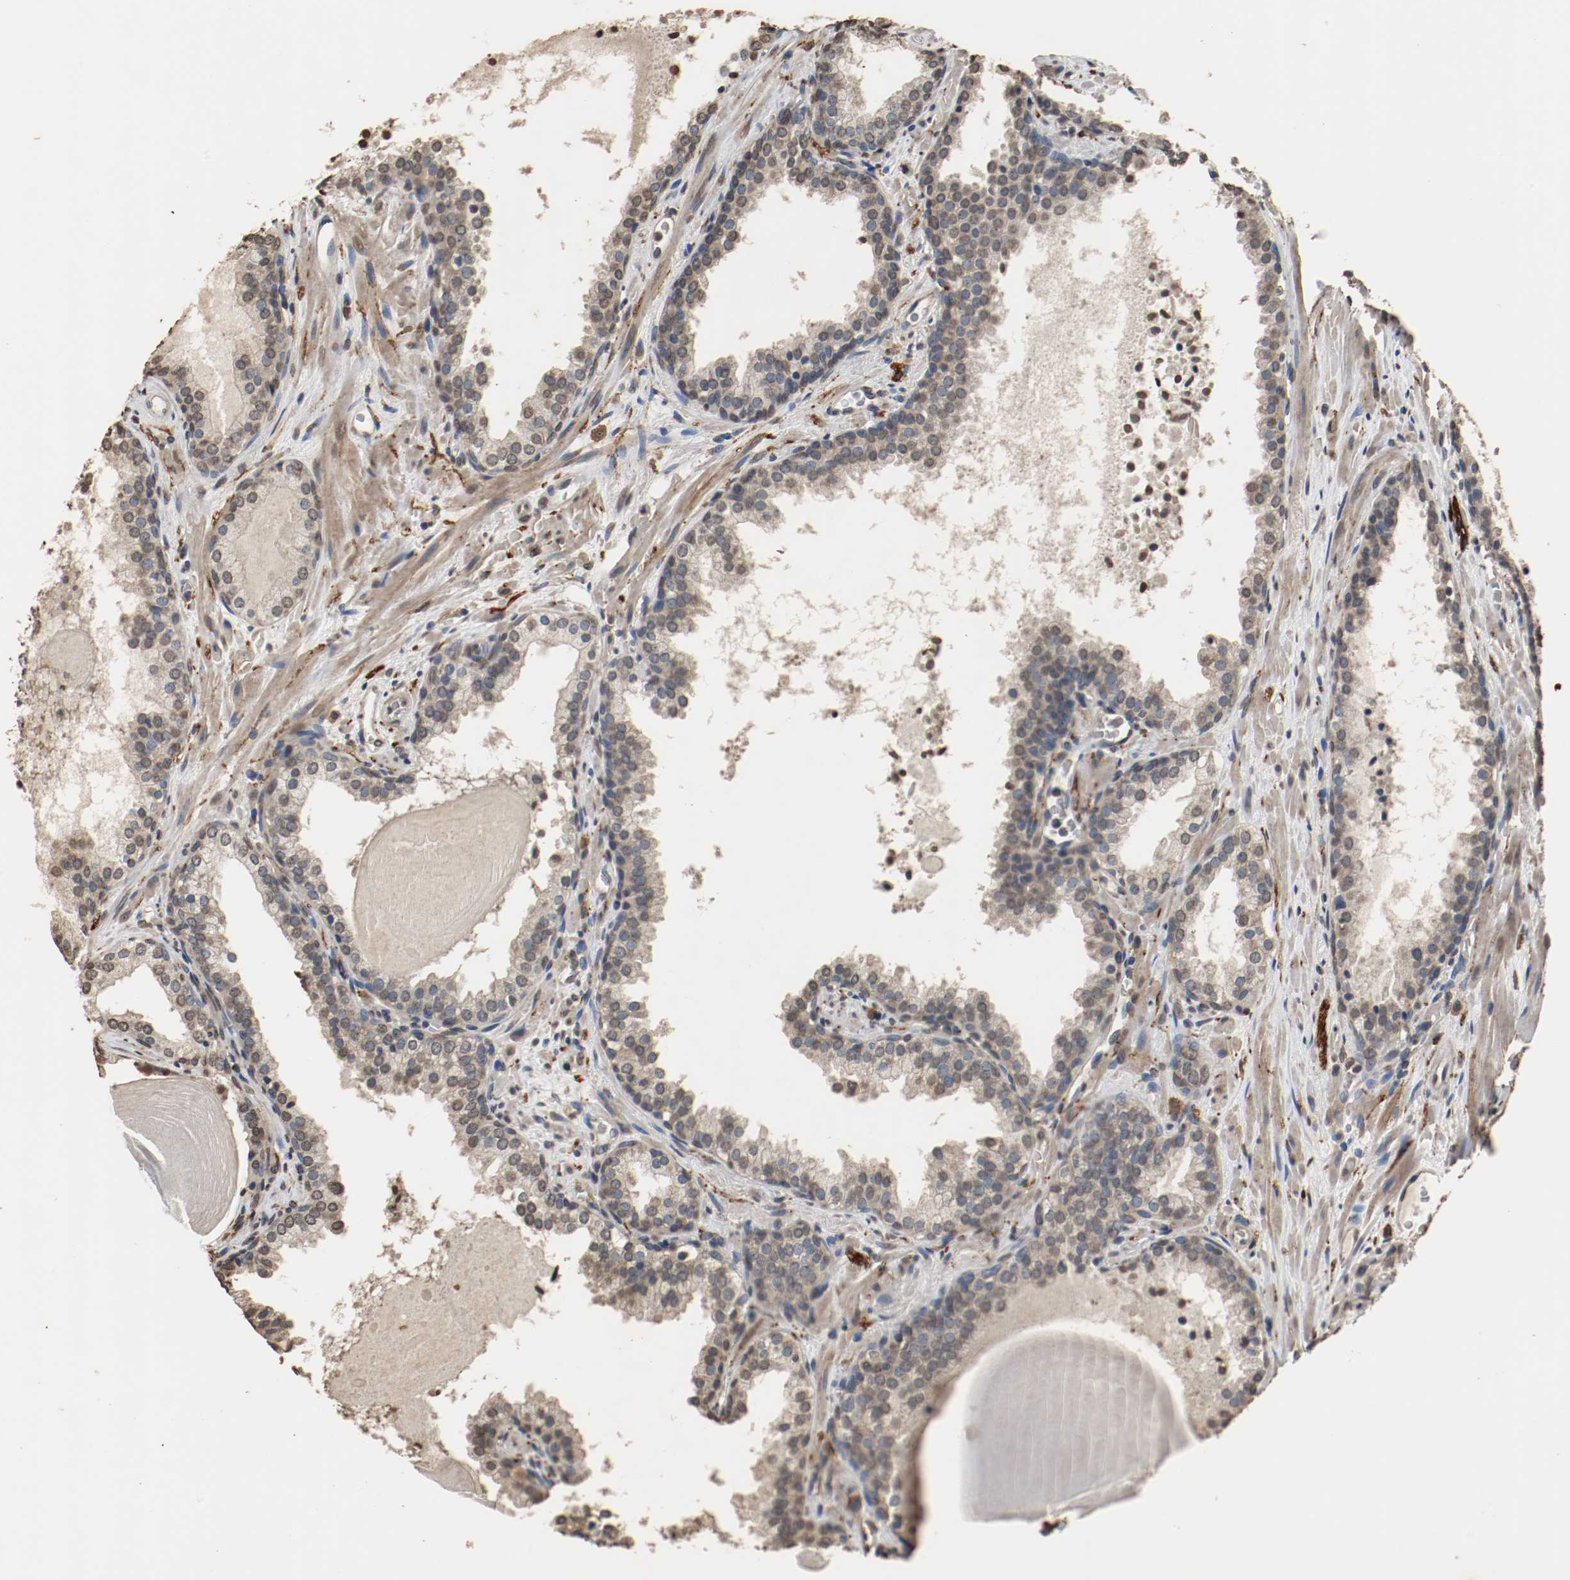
{"staining": {"intensity": "weak", "quantity": ">75%", "location": "cytoplasmic/membranous"}, "tissue": "prostate cancer", "cell_type": "Tumor cells", "image_type": "cancer", "snomed": [{"axis": "morphology", "description": "Adenocarcinoma, Low grade"}, {"axis": "topography", "description": "Prostate"}], "caption": "Low-grade adenocarcinoma (prostate) was stained to show a protein in brown. There is low levels of weak cytoplasmic/membranous expression in approximately >75% of tumor cells.", "gene": "RTN4", "patient": {"sex": "male", "age": 63}}